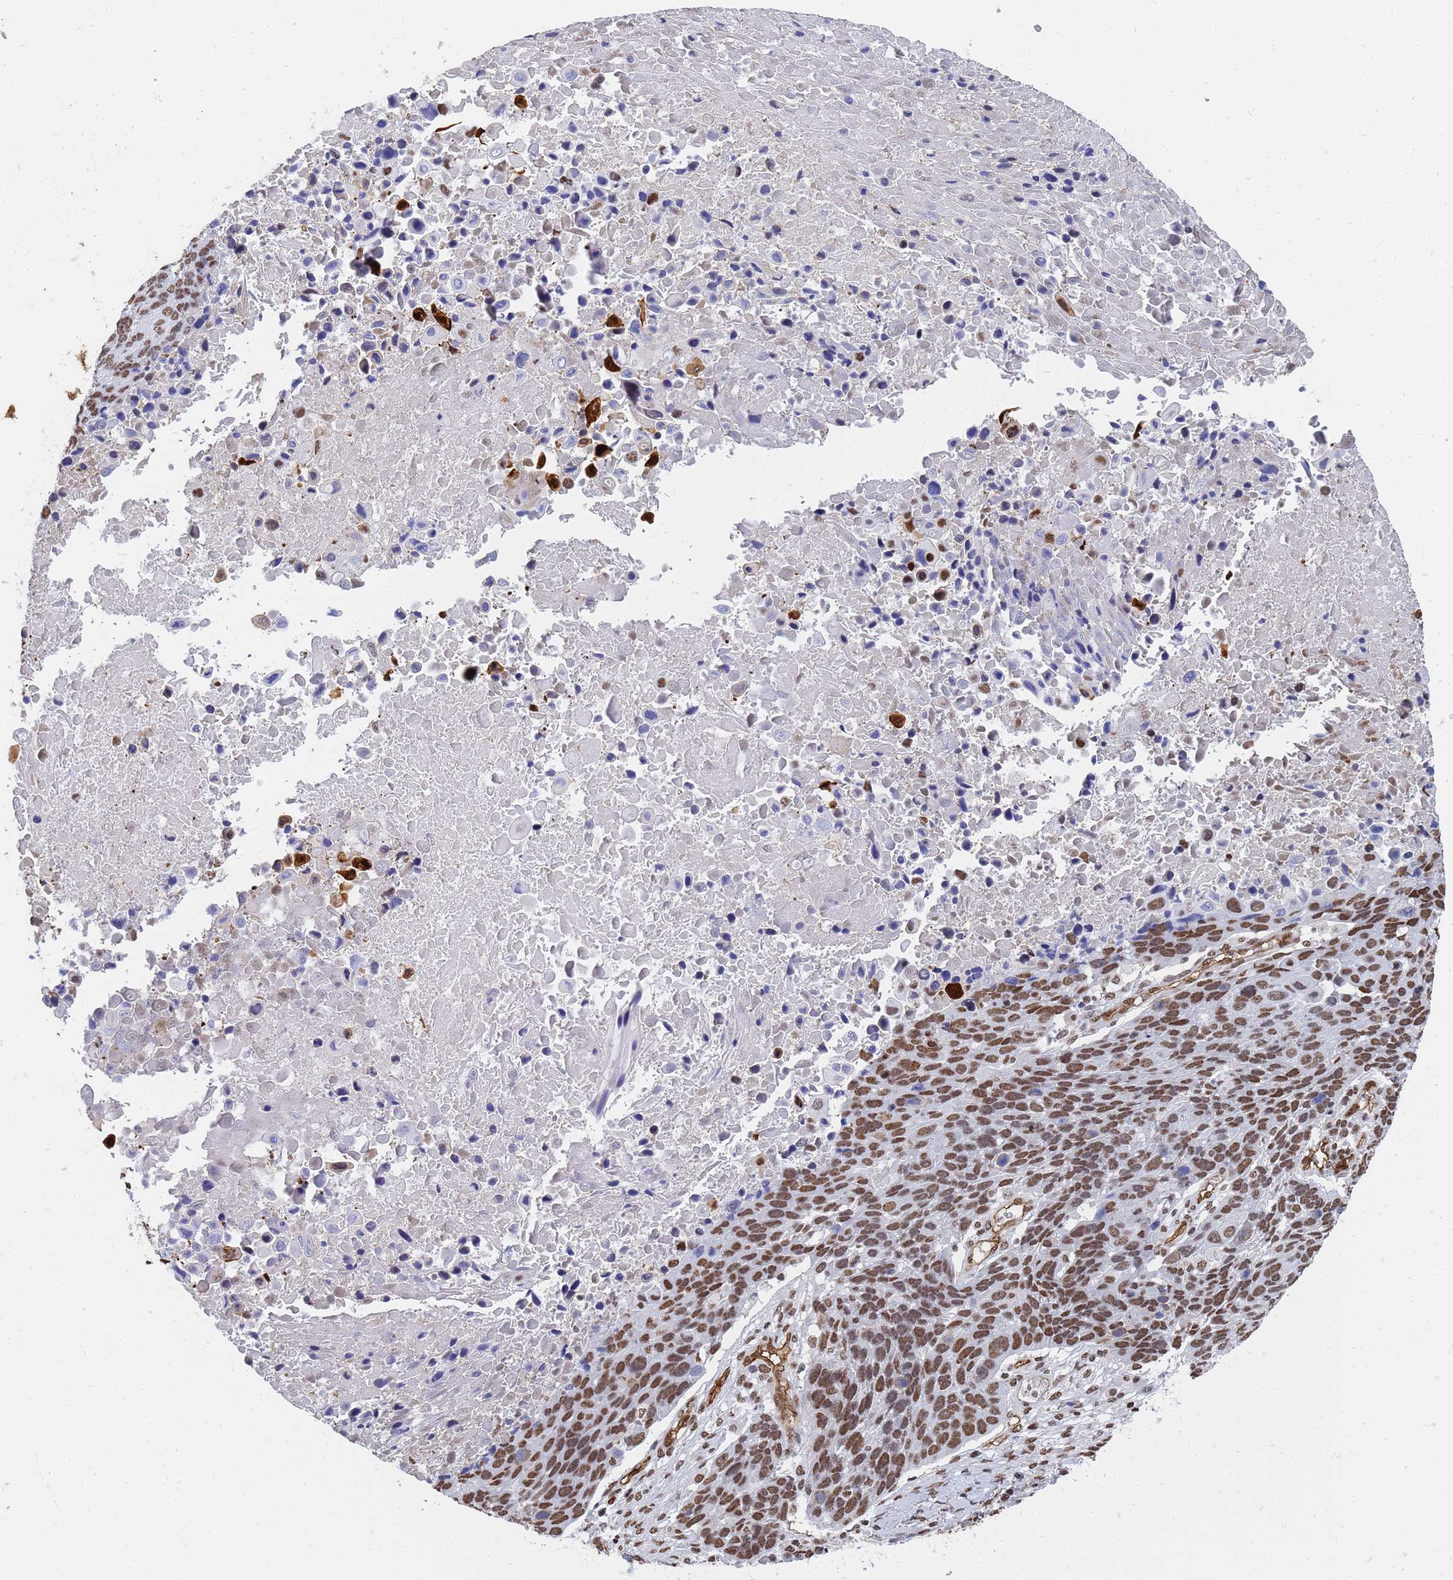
{"staining": {"intensity": "moderate", "quantity": ">75%", "location": "nuclear"}, "tissue": "lung cancer", "cell_type": "Tumor cells", "image_type": "cancer", "snomed": [{"axis": "morphology", "description": "Normal tissue, NOS"}, {"axis": "morphology", "description": "Squamous cell carcinoma, NOS"}, {"axis": "topography", "description": "Lymph node"}, {"axis": "topography", "description": "Lung"}], "caption": "The image shows a brown stain indicating the presence of a protein in the nuclear of tumor cells in lung cancer.", "gene": "RAVER2", "patient": {"sex": "male", "age": 66}}